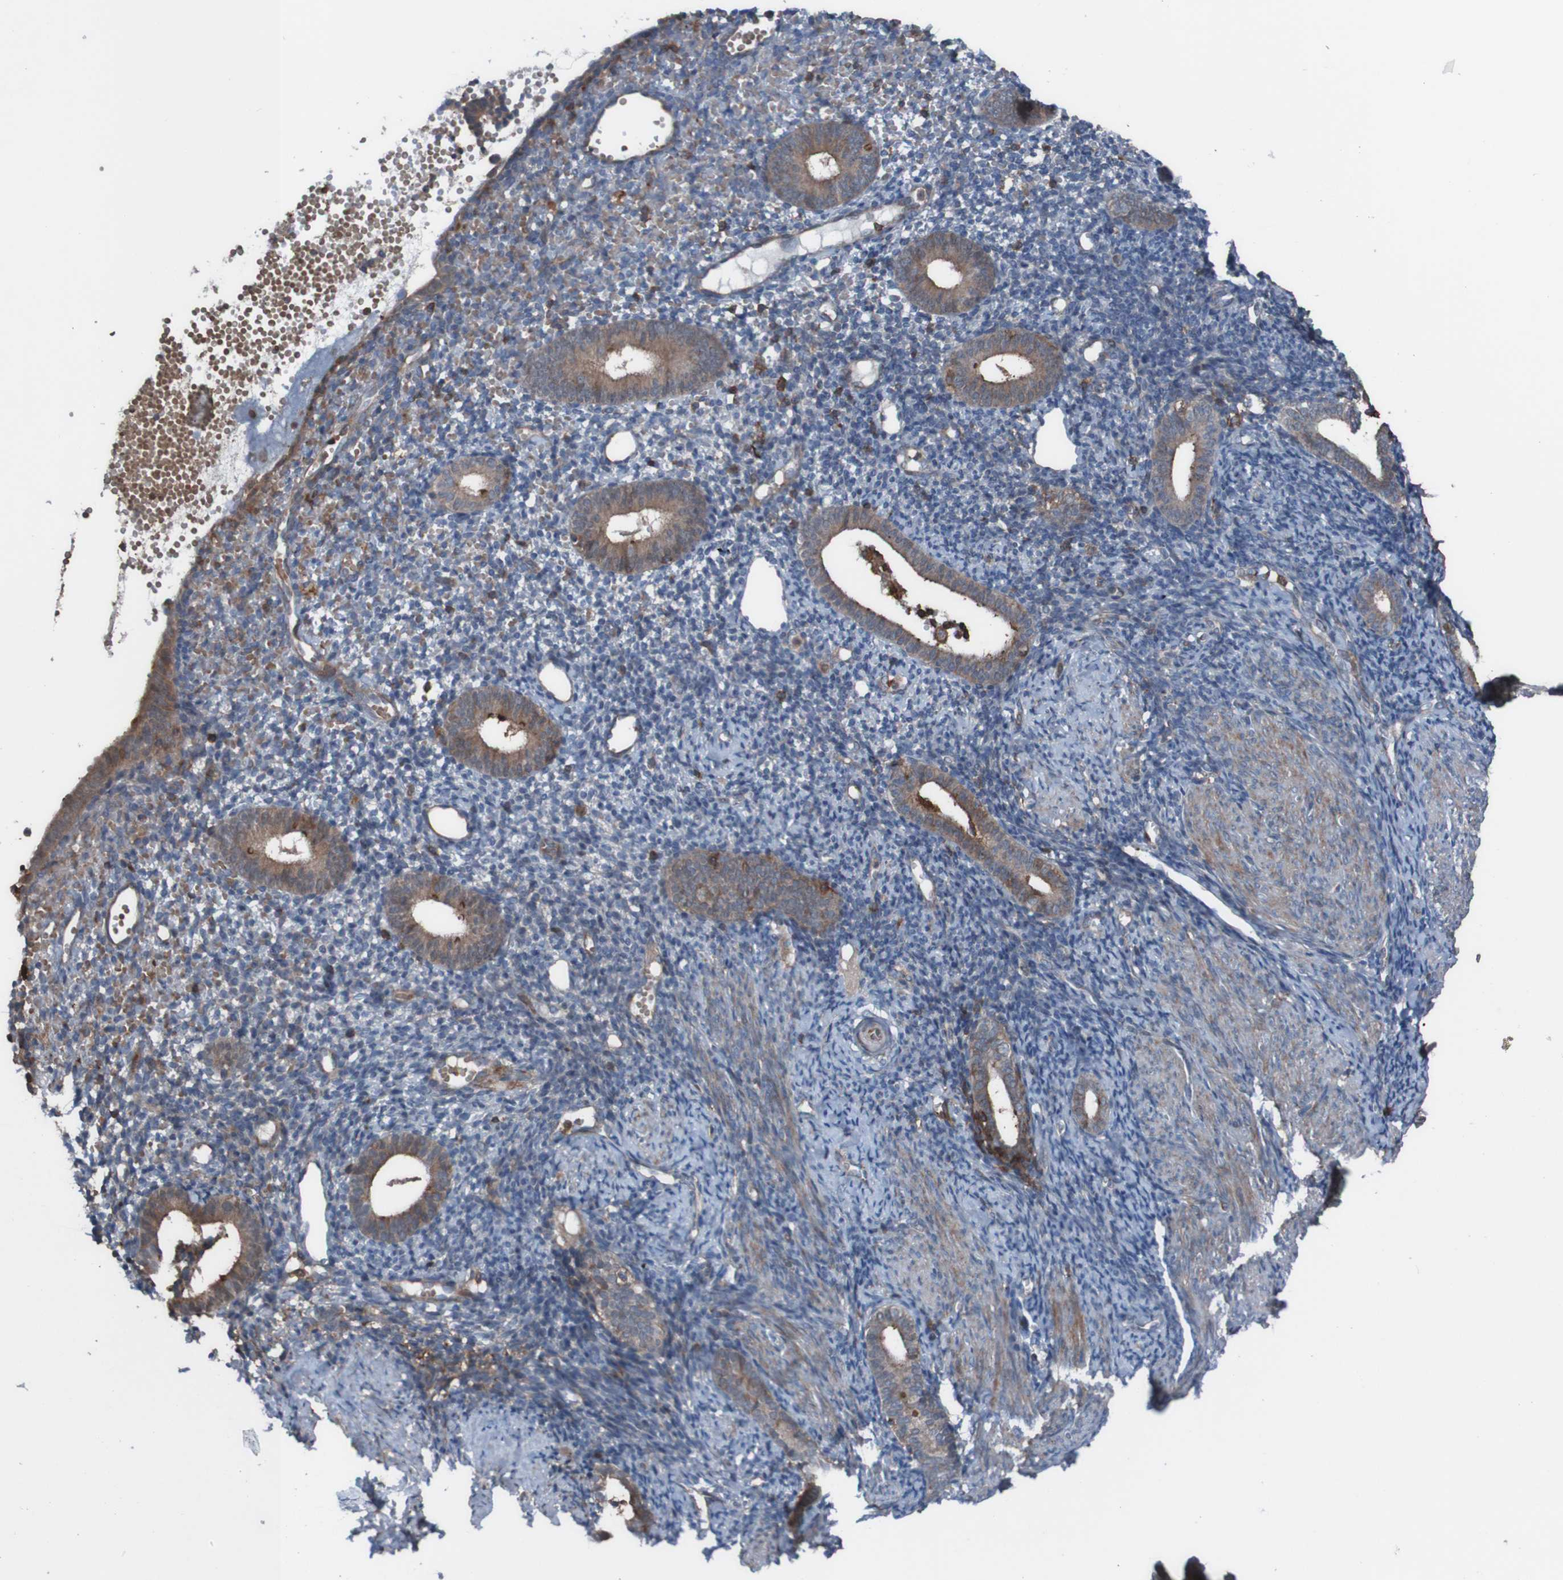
{"staining": {"intensity": "moderate", "quantity": "<25%", "location": "cytoplasmic/membranous"}, "tissue": "endometrium", "cell_type": "Cells in endometrial stroma", "image_type": "normal", "snomed": [{"axis": "morphology", "description": "Normal tissue, NOS"}, {"axis": "topography", "description": "Endometrium"}], "caption": "High-power microscopy captured an IHC image of benign endometrium, revealing moderate cytoplasmic/membranous expression in about <25% of cells in endometrial stroma. (IHC, brightfield microscopy, high magnification).", "gene": "PDGFB", "patient": {"sex": "female", "age": 50}}